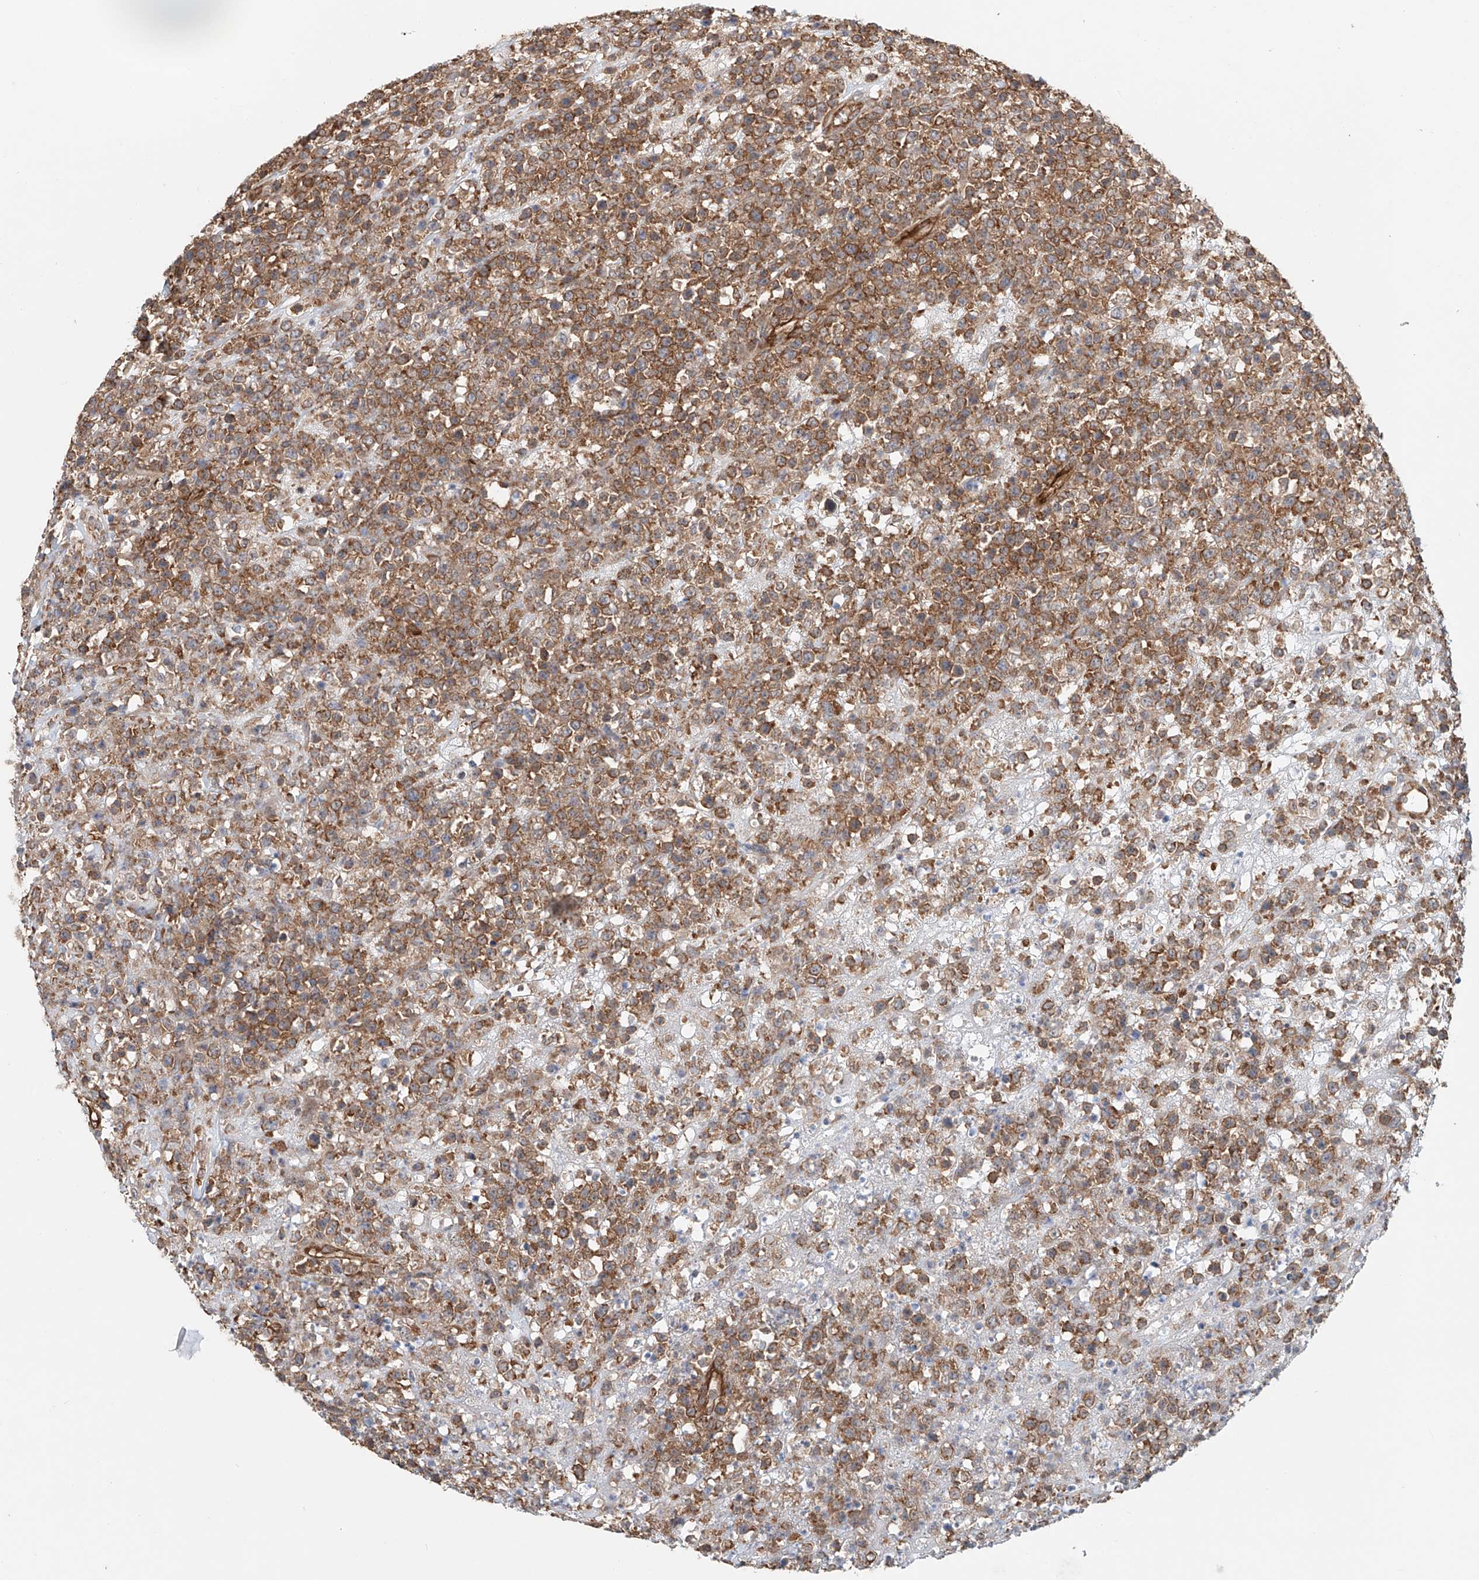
{"staining": {"intensity": "moderate", "quantity": ">75%", "location": "cytoplasmic/membranous"}, "tissue": "lymphoma", "cell_type": "Tumor cells", "image_type": "cancer", "snomed": [{"axis": "morphology", "description": "Malignant lymphoma, non-Hodgkin's type, High grade"}, {"axis": "topography", "description": "Colon"}], "caption": "A brown stain highlights moderate cytoplasmic/membranous positivity of a protein in lymphoma tumor cells. (Stains: DAB in brown, nuclei in blue, Microscopy: brightfield microscopy at high magnification).", "gene": "FRYL", "patient": {"sex": "female", "age": 53}}